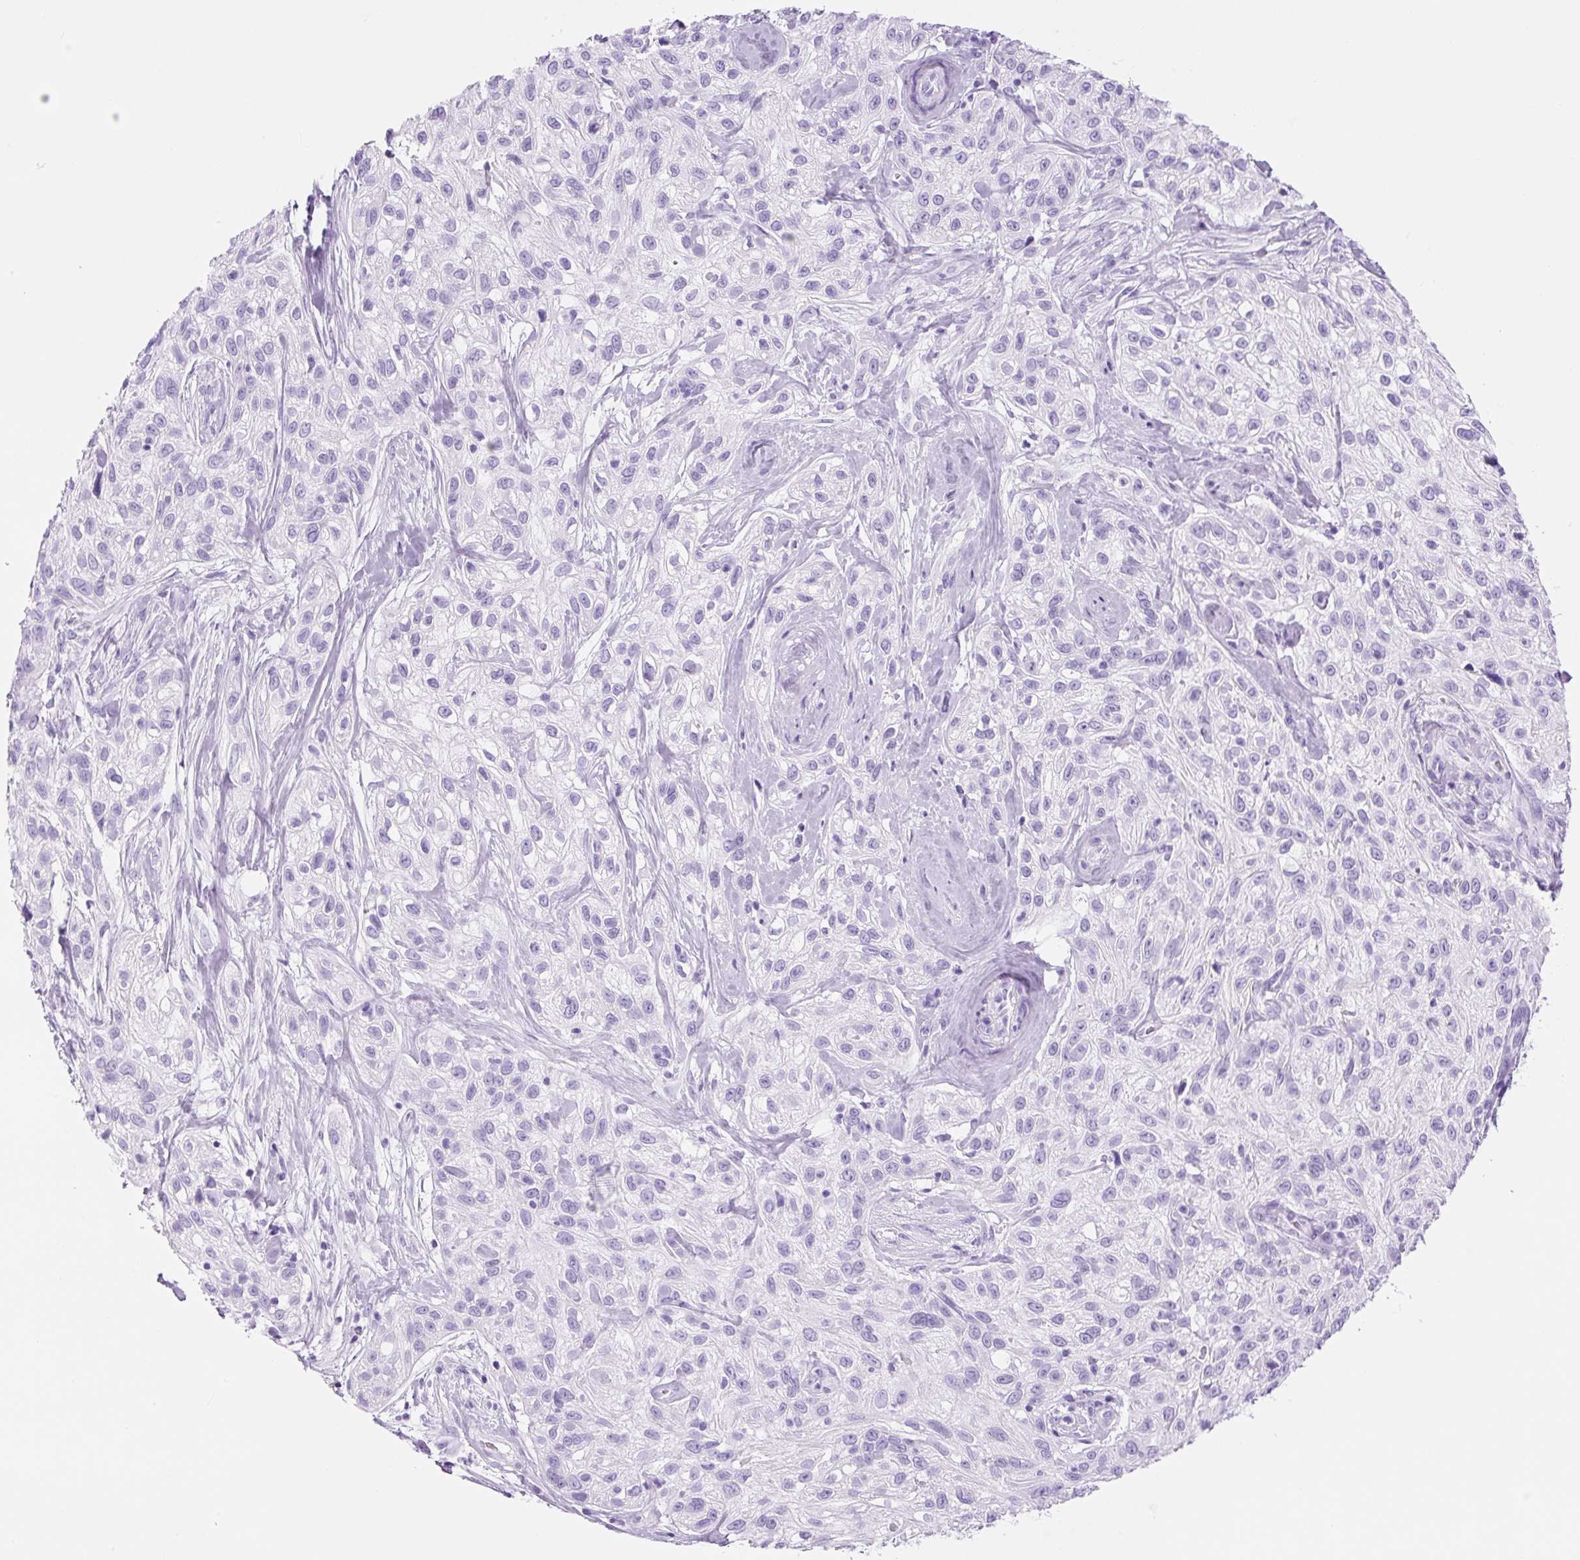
{"staining": {"intensity": "negative", "quantity": "none", "location": "none"}, "tissue": "skin cancer", "cell_type": "Tumor cells", "image_type": "cancer", "snomed": [{"axis": "morphology", "description": "Squamous cell carcinoma, NOS"}, {"axis": "topography", "description": "Skin"}], "caption": "High magnification brightfield microscopy of skin cancer stained with DAB (brown) and counterstained with hematoxylin (blue): tumor cells show no significant expression.", "gene": "RSPO4", "patient": {"sex": "male", "age": 82}}